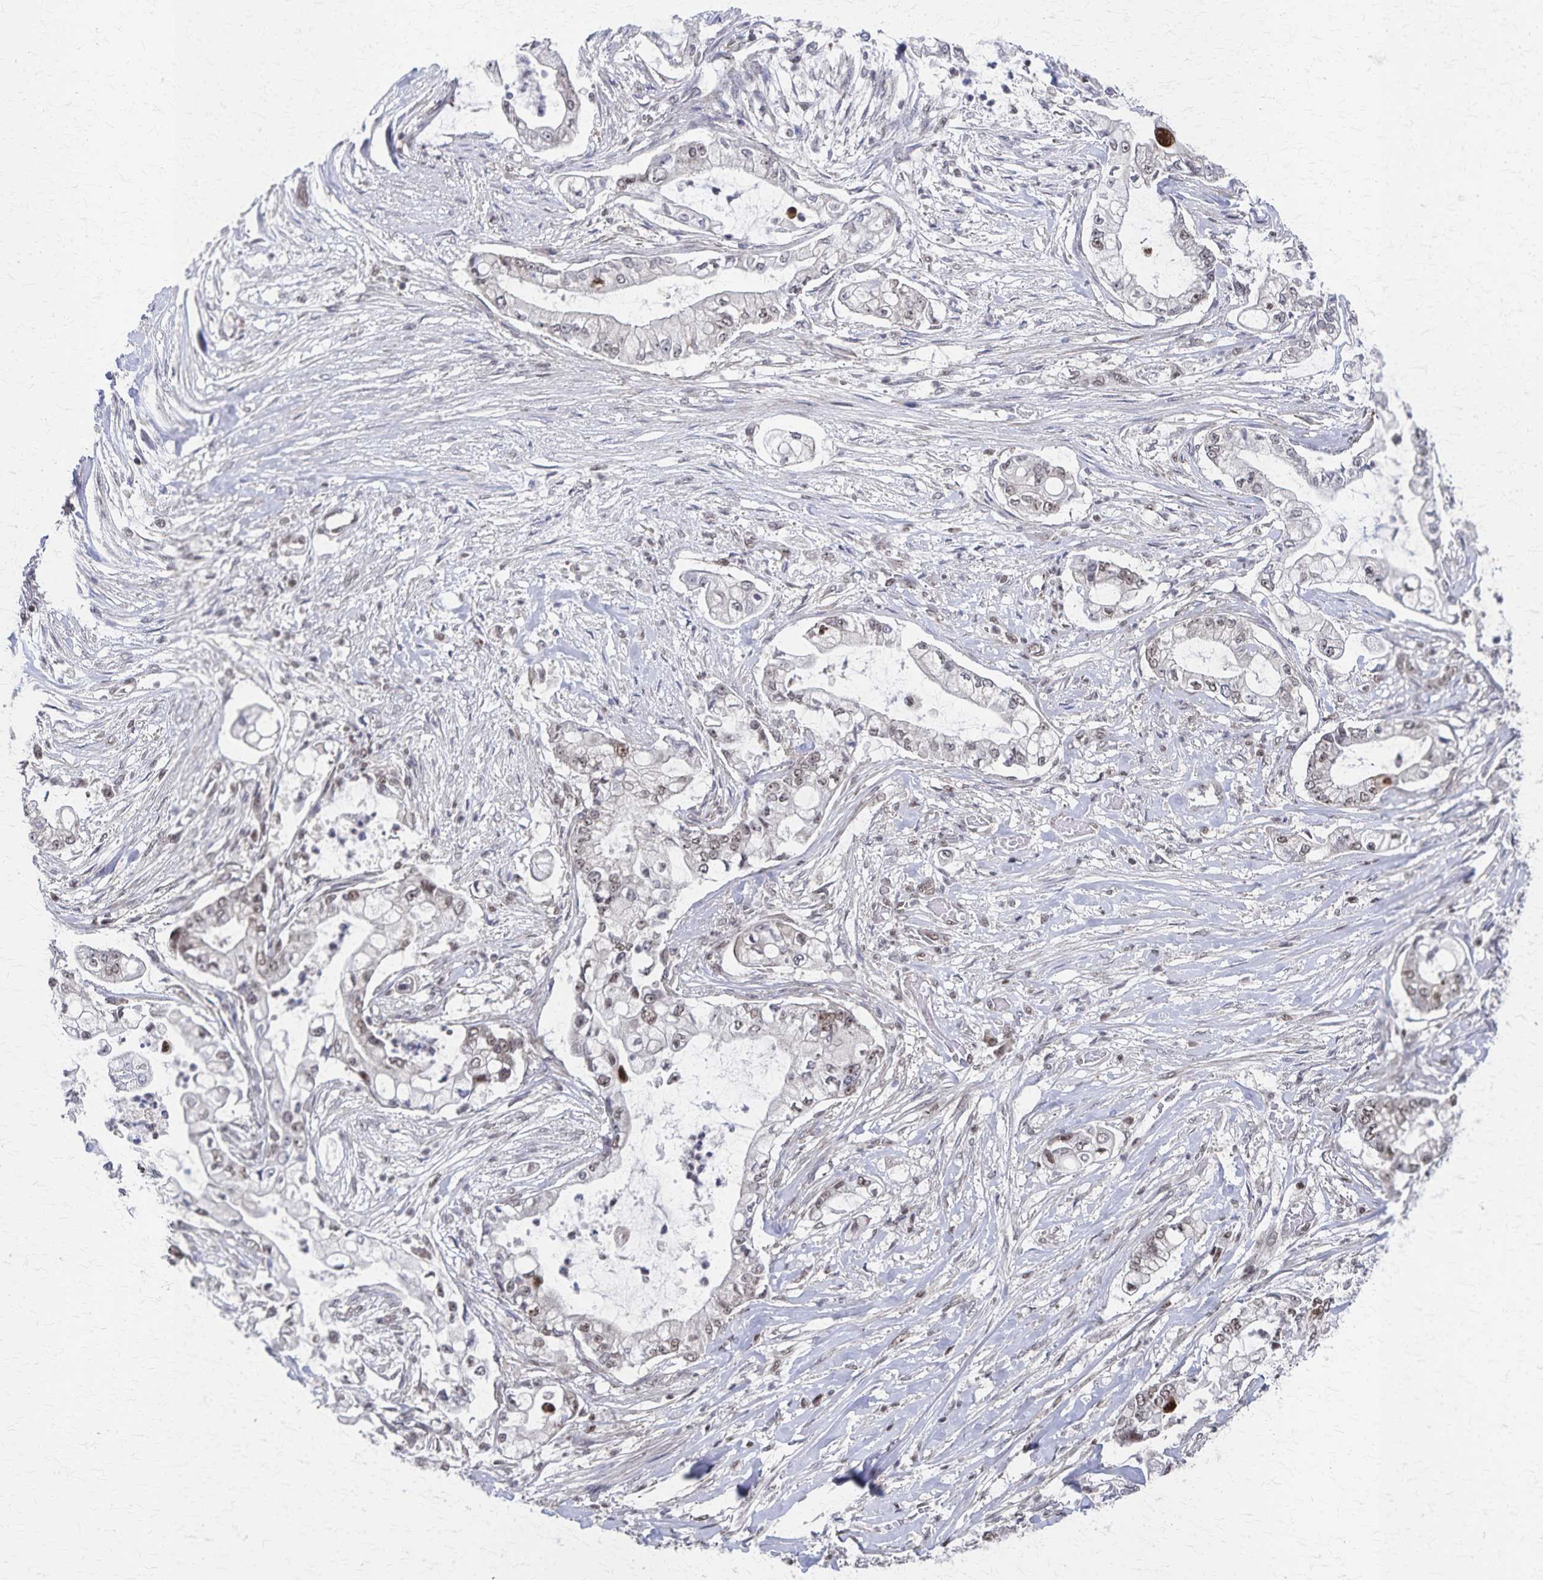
{"staining": {"intensity": "weak", "quantity": "<25%", "location": "nuclear"}, "tissue": "pancreatic cancer", "cell_type": "Tumor cells", "image_type": "cancer", "snomed": [{"axis": "morphology", "description": "Adenocarcinoma, NOS"}, {"axis": "topography", "description": "Pancreas"}], "caption": "The immunohistochemistry photomicrograph has no significant positivity in tumor cells of adenocarcinoma (pancreatic) tissue. The staining was performed using DAB to visualize the protein expression in brown, while the nuclei were stained in blue with hematoxylin (Magnification: 20x).", "gene": "GTF2B", "patient": {"sex": "female", "age": 69}}